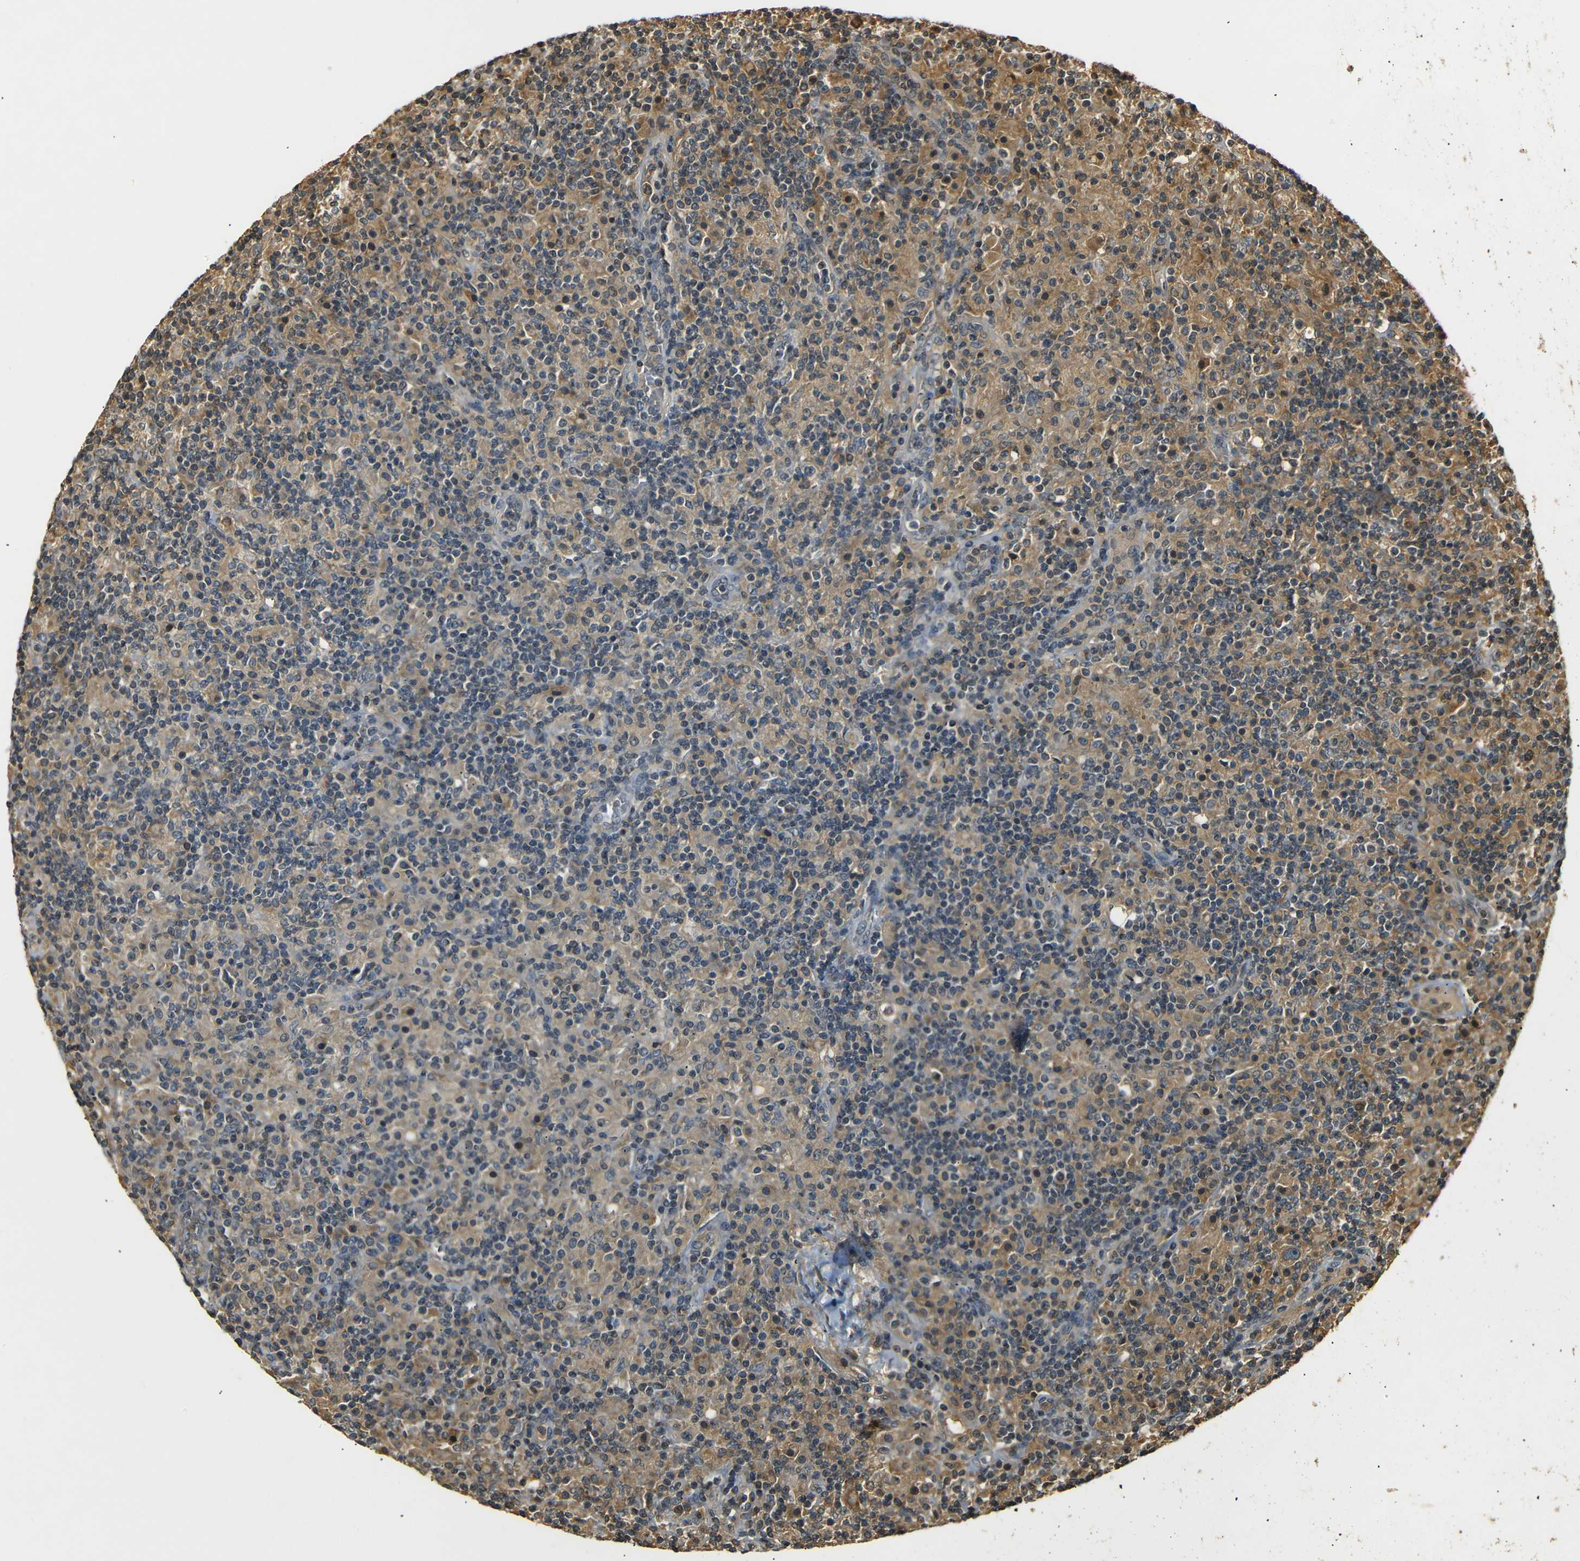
{"staining": {"intensity": "weak", "quantity": ">75%", "location": "cytoplasmic/membranous"}, "tissue": "lymphoma", "cell_type": "Tumor cells", "image_type": "cancer", "snomed": [{"axis": "morphology", "description": "Hodgkin's disease, NOS"}, {"axis": "topography", "description": "Lymph node"}], "caption": "Hodgkin's disease stained with a protein marker displays weak staining in tumor cells.", "gene": "TANK", "patient": {"sex": "male", "age": 70}}